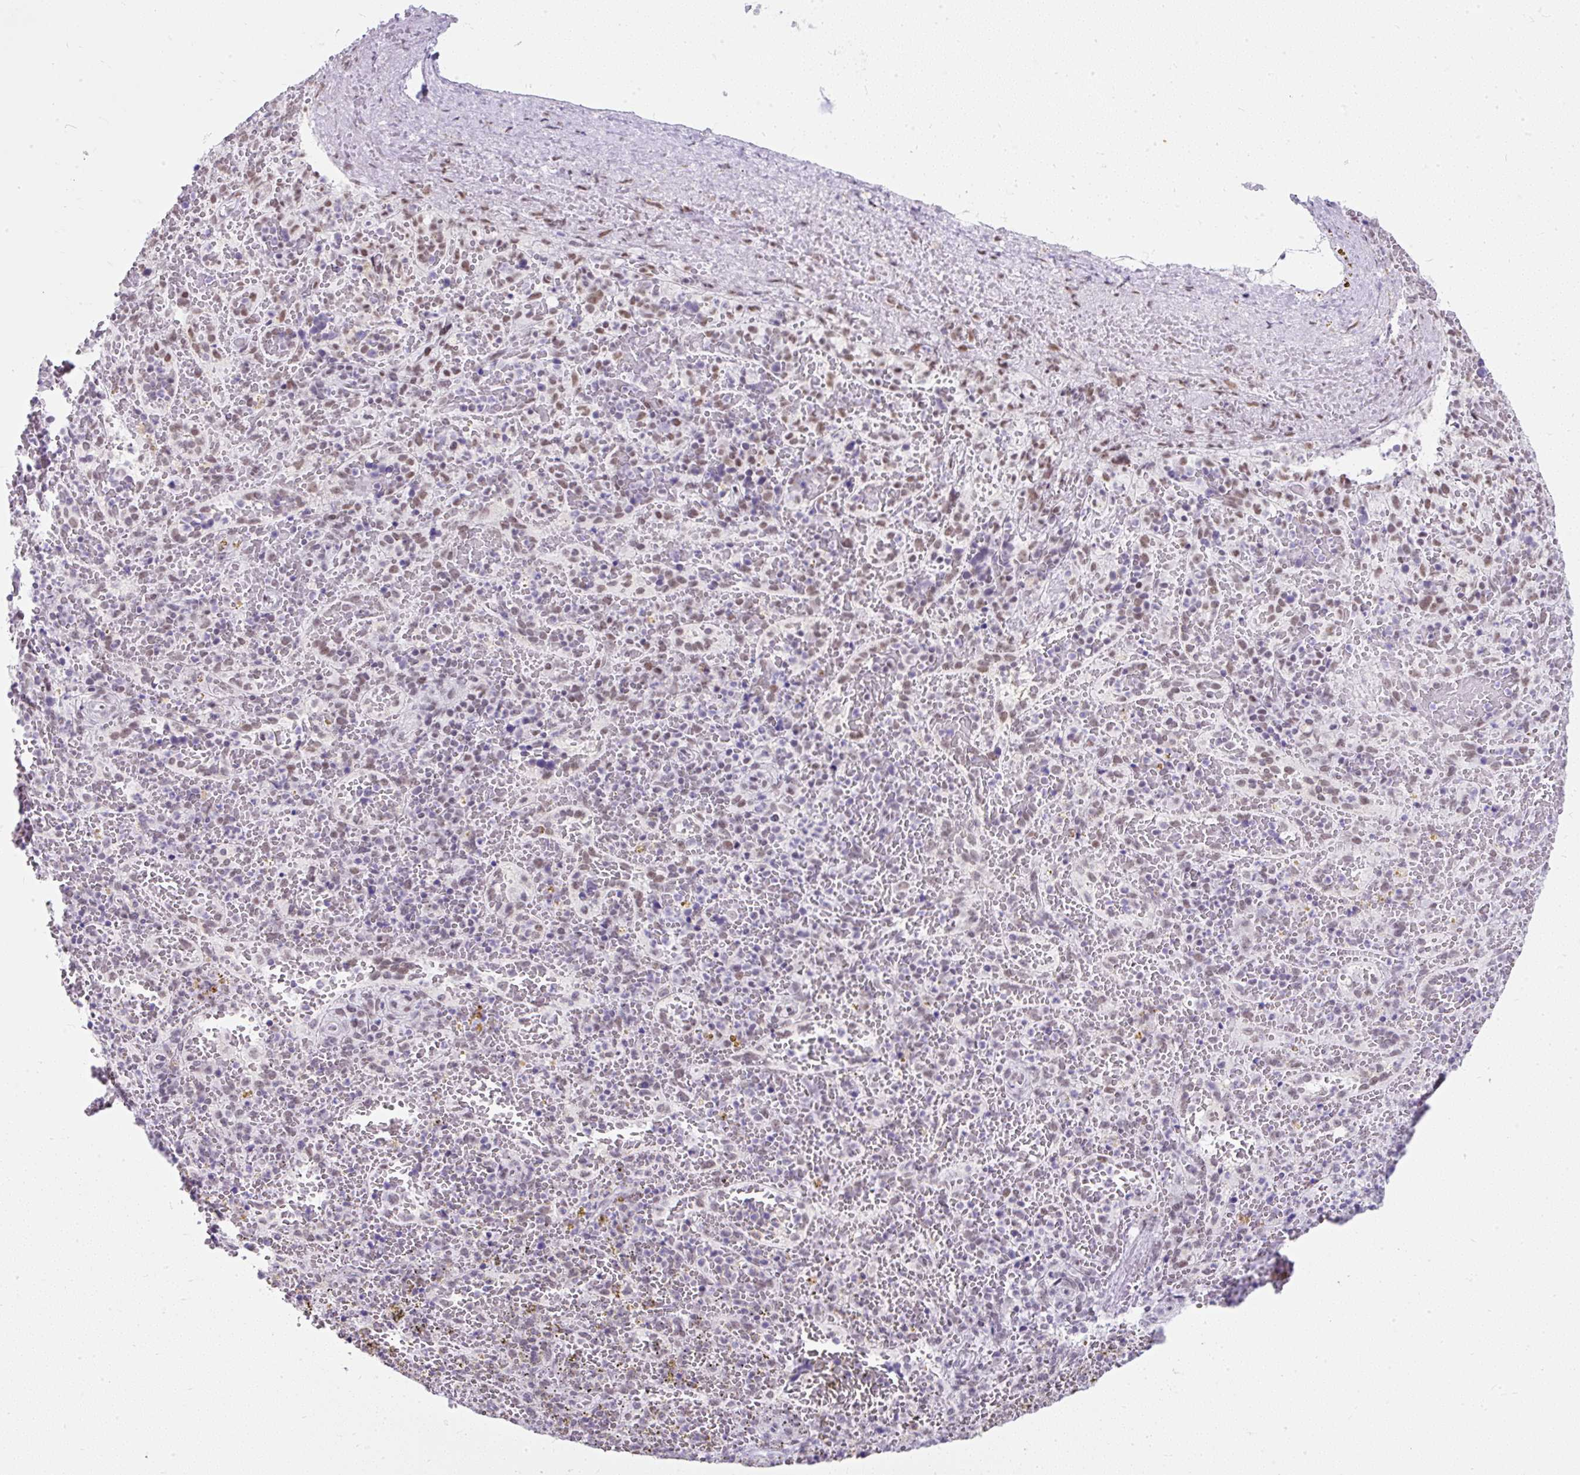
{"staining": {"intensity": "weak", "quantity": "<25%", "location": "nuclear"}, "tissue": "spleen", "cell_type": "Cells in red pulp", "image_type": "normal", "snomed": [{"axis": "morphology", "description": "Normal tissue, NOS"}, {"axis": "topography", "description": "Spleen"}], "caption": "Immunohistochemical staining of normal human spleen displays no significant positivity in cells in red pulp. (Stains: DAB (3,3'-diaminobenzidine) immunohistochemistry (IHC) with hematoxylin counter stain, Microscopy: brightfield microscopy at high magnification).", "gene": "PLCXD2", "patient": {"sex": "female", "age": 50}}